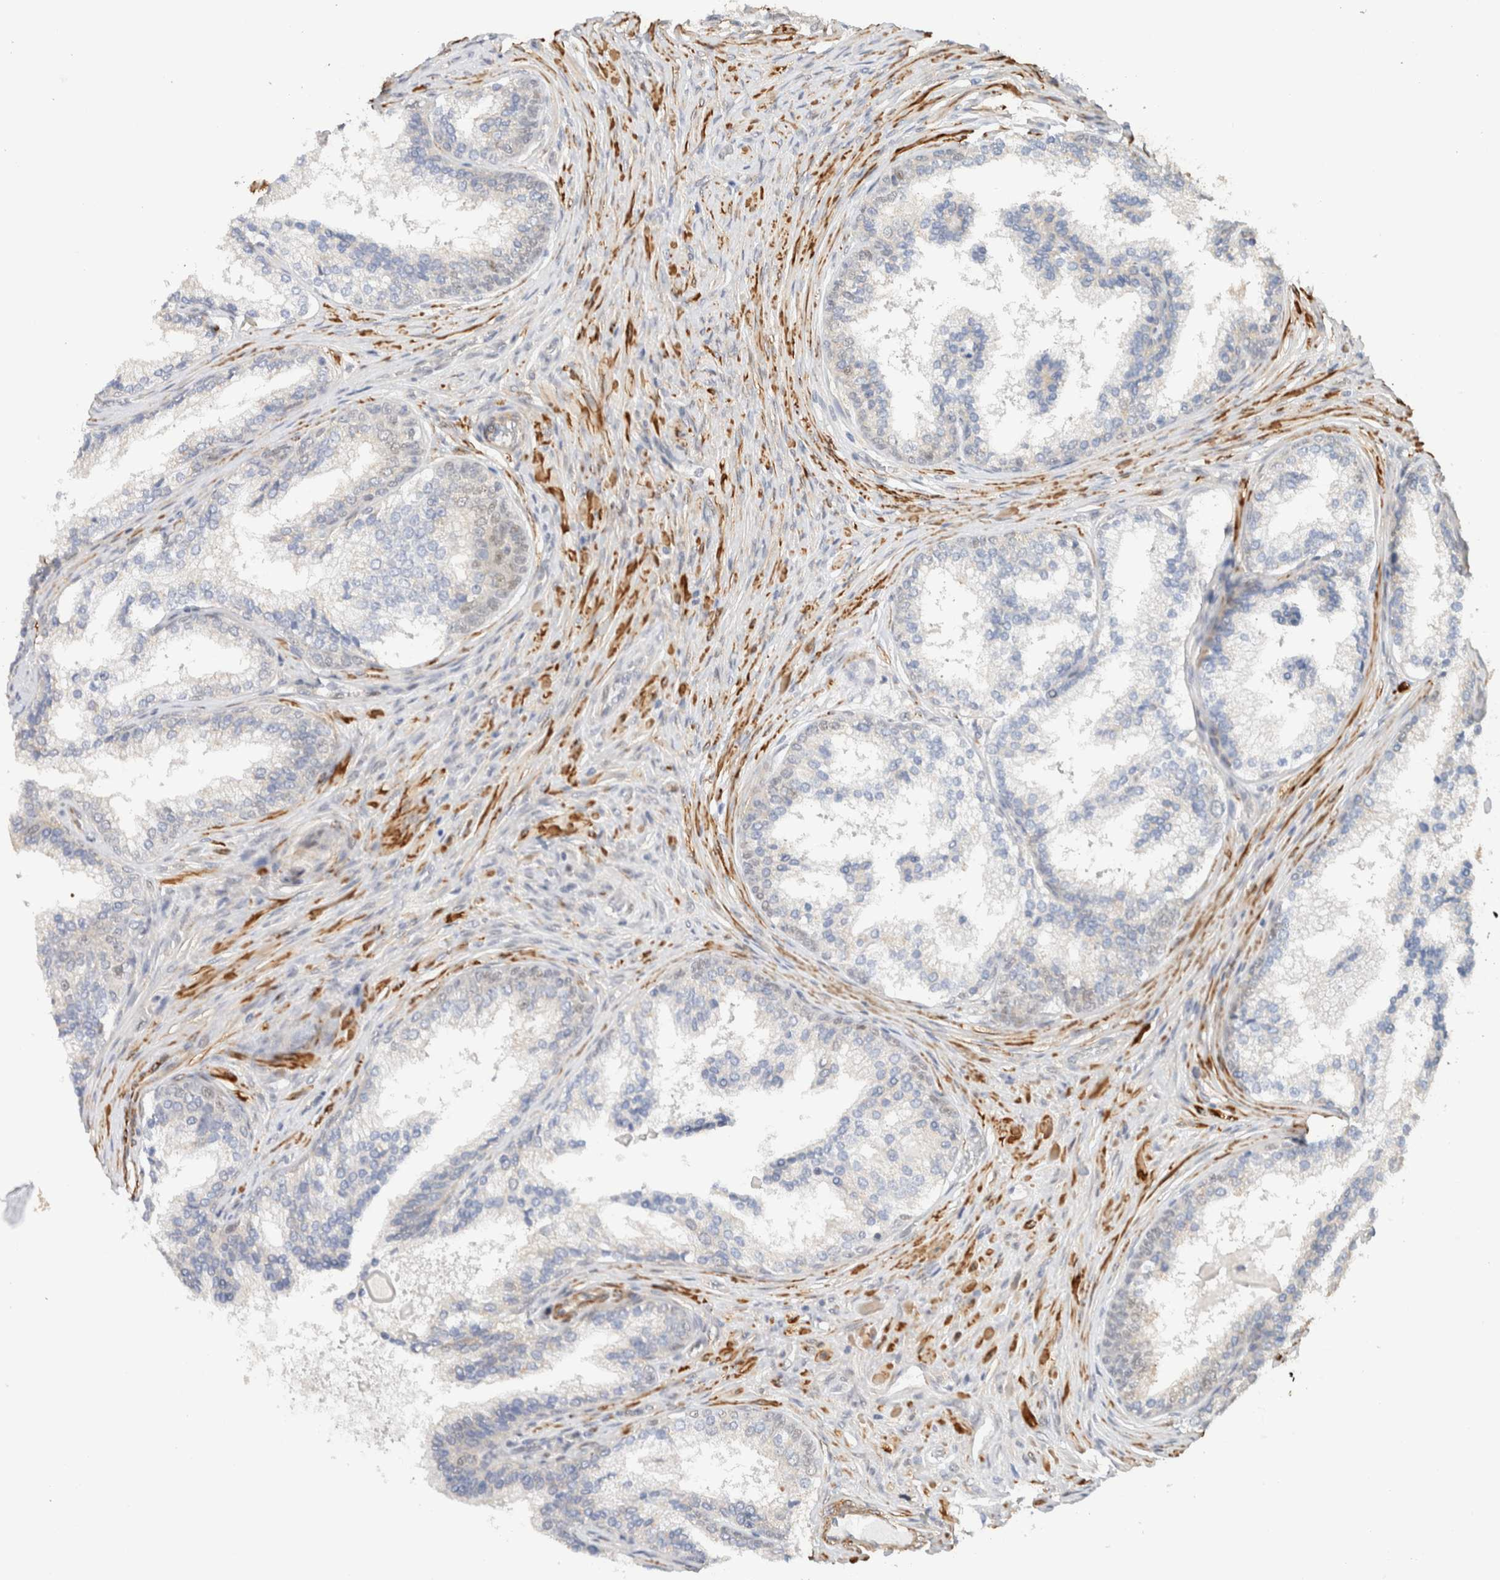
{"staining": {"intensity": "moderate", "quantity": "<25%", "location": "nuclear"}, "tissue": "prostate cancer", "cell_type": "Tumor cells", "image_type": "cancer", "snomed": [{"axis": "morphology", "description": "Adenocarcinoma, High grade"}, {"axis": "topography", "description": "Prostate"}], "caption": "Human prostate high-grade adenocarcinoma stained with a brown dye reveals moderate nuclear positive positivity in about <25% of tumor cells.", "gene": "ID3", "patient": {"sex": "male", "age": 56}}